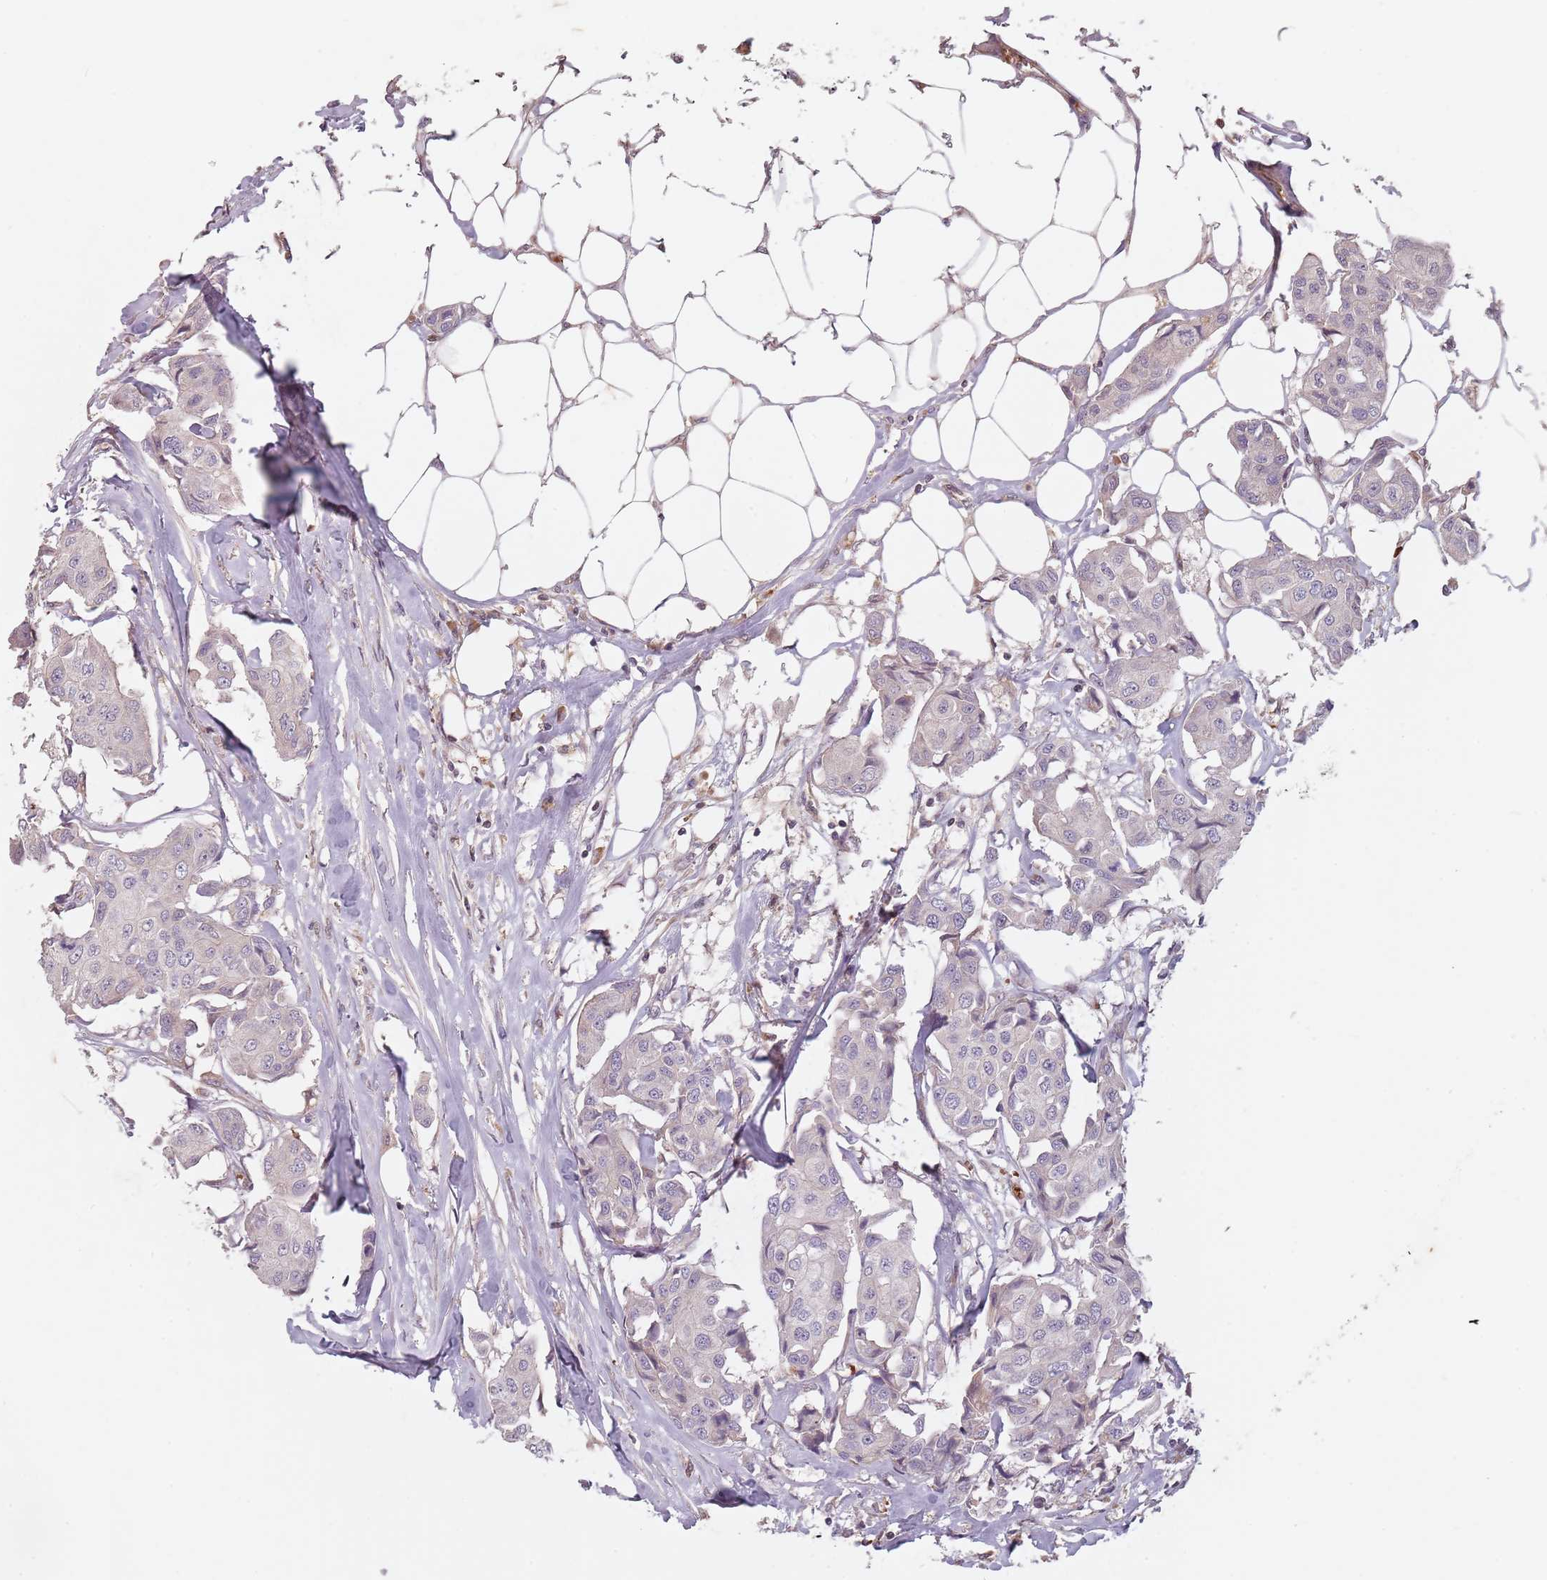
{"staining": {"intensity": "negative", "quantity": "none", "location": "none"}, "tissue": "breast cancer", "cell_type": "Tumor cells", "image_type": "cancer", "snomed": [{"axis": "morphology", "description": "Duct carcinoma"}, {"axis": "topography", "description": "Breast"}, {"axis": "topography", "description": "Lymph node"}], "caption": "This photomicrograph is of infiltrating ductal carcinoma (breast) stained with immunohistochemistry (IHC) to label a protein in brown with the nuclei are counter-stained blue. There is no staining in tumor cells. (DAB (3,3'-diaminobenzidine) immunohistochemistry with hematoxylin counter stain).", "gene": "GPR180", "patient": {"sex": "female", "age": 80}}